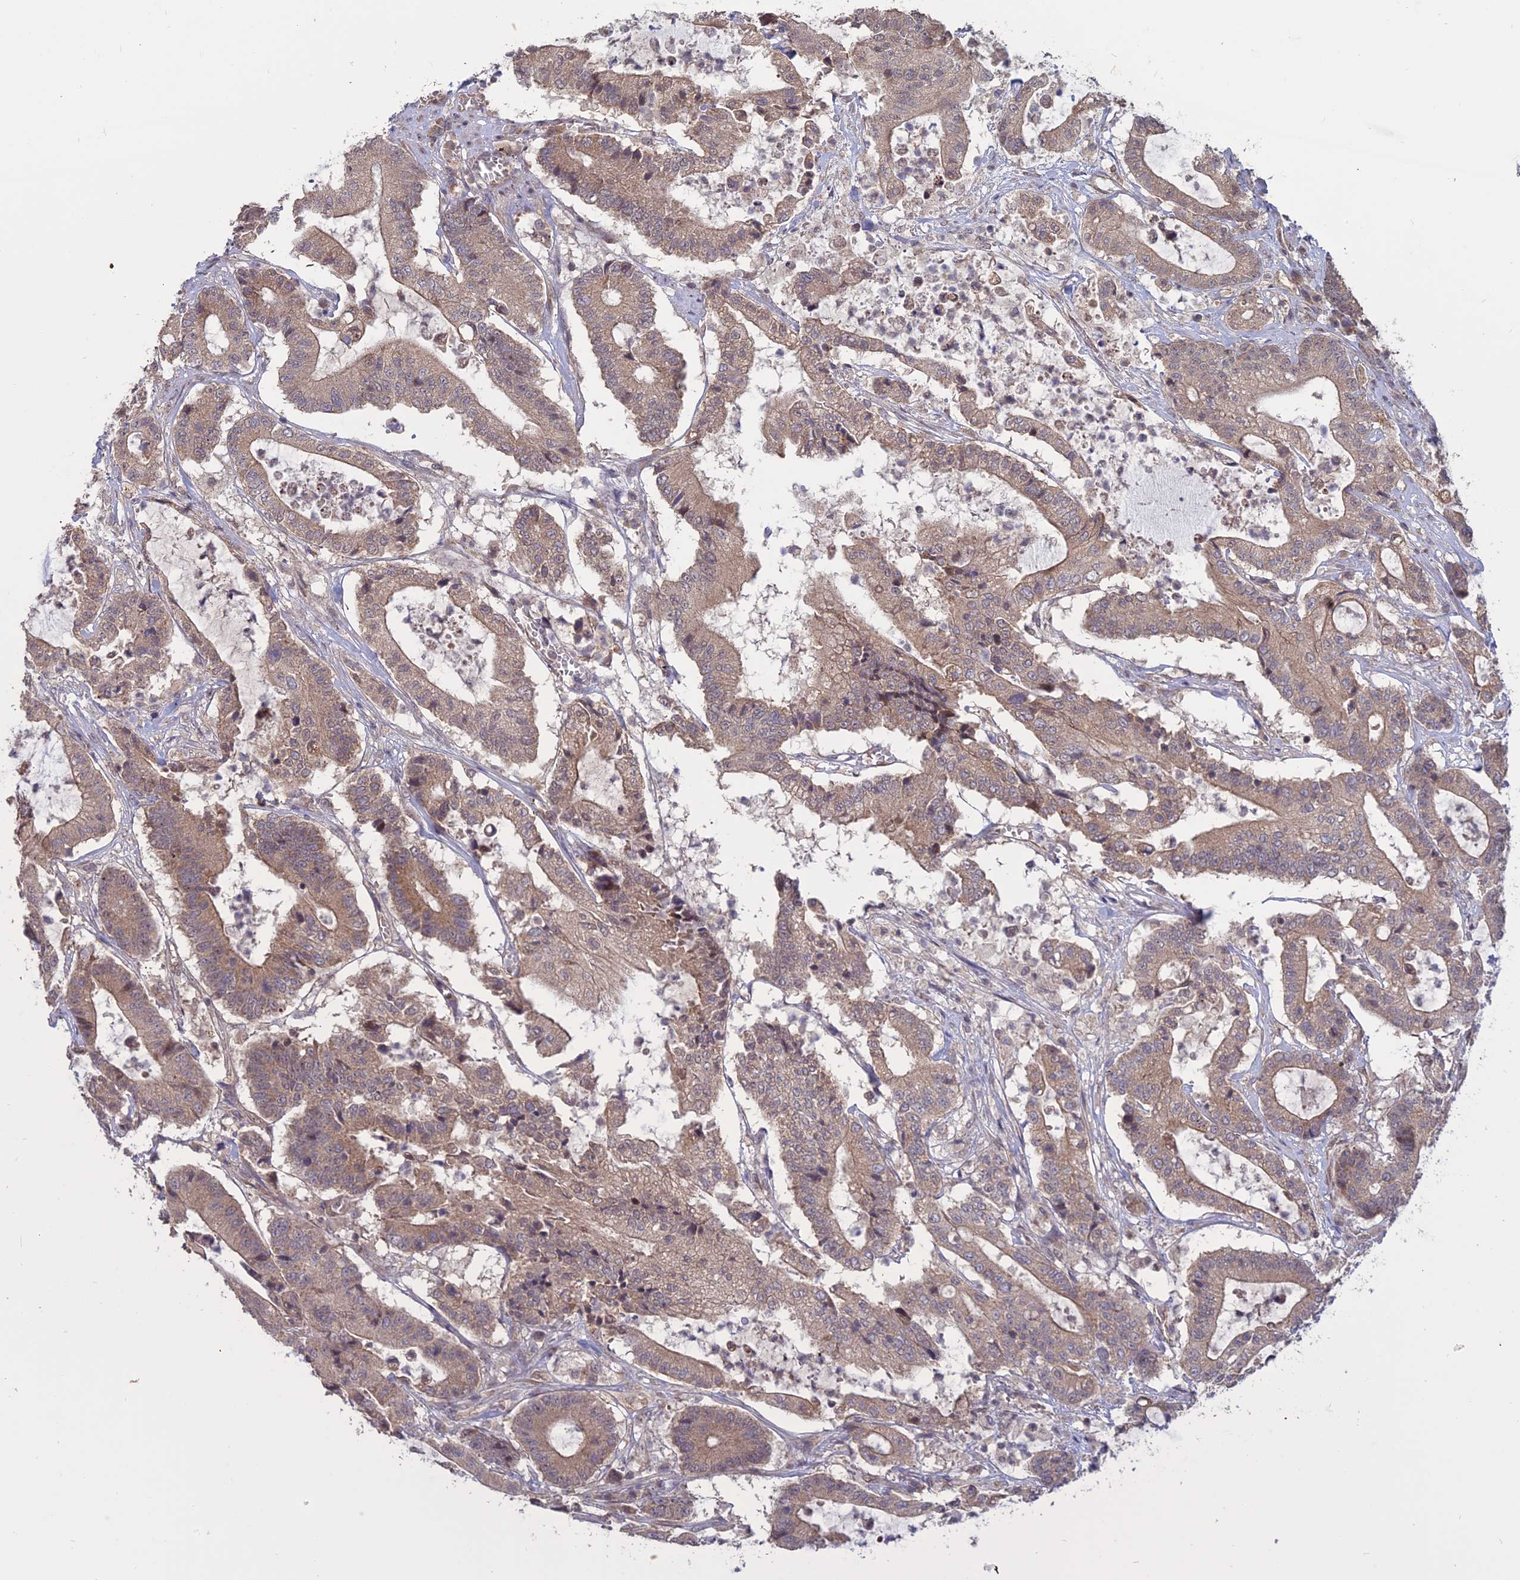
{"staining": {"intensity": "moderate", "quantity": ">75%", "location": "cytoplasmic/membranous,nuclear"}, "tissue": "colorectal cancer", "cell_type": "Tumor cells", "image_type": "cancer", "snomed": [{"axis": "morphology", "description": "Adenocarcinoma, NOS"}, {"axis": "topography", "description": "Colon"}], "caption": "Brown immunohistochemical staining in human adenocarcinoma (colorectal) exhibits moderate cytoplasmic/membranous and nuclear staining in about >75% of tumor cells.", "gene": "PKIG", "patient": {"sex": "female", "age": 84}}